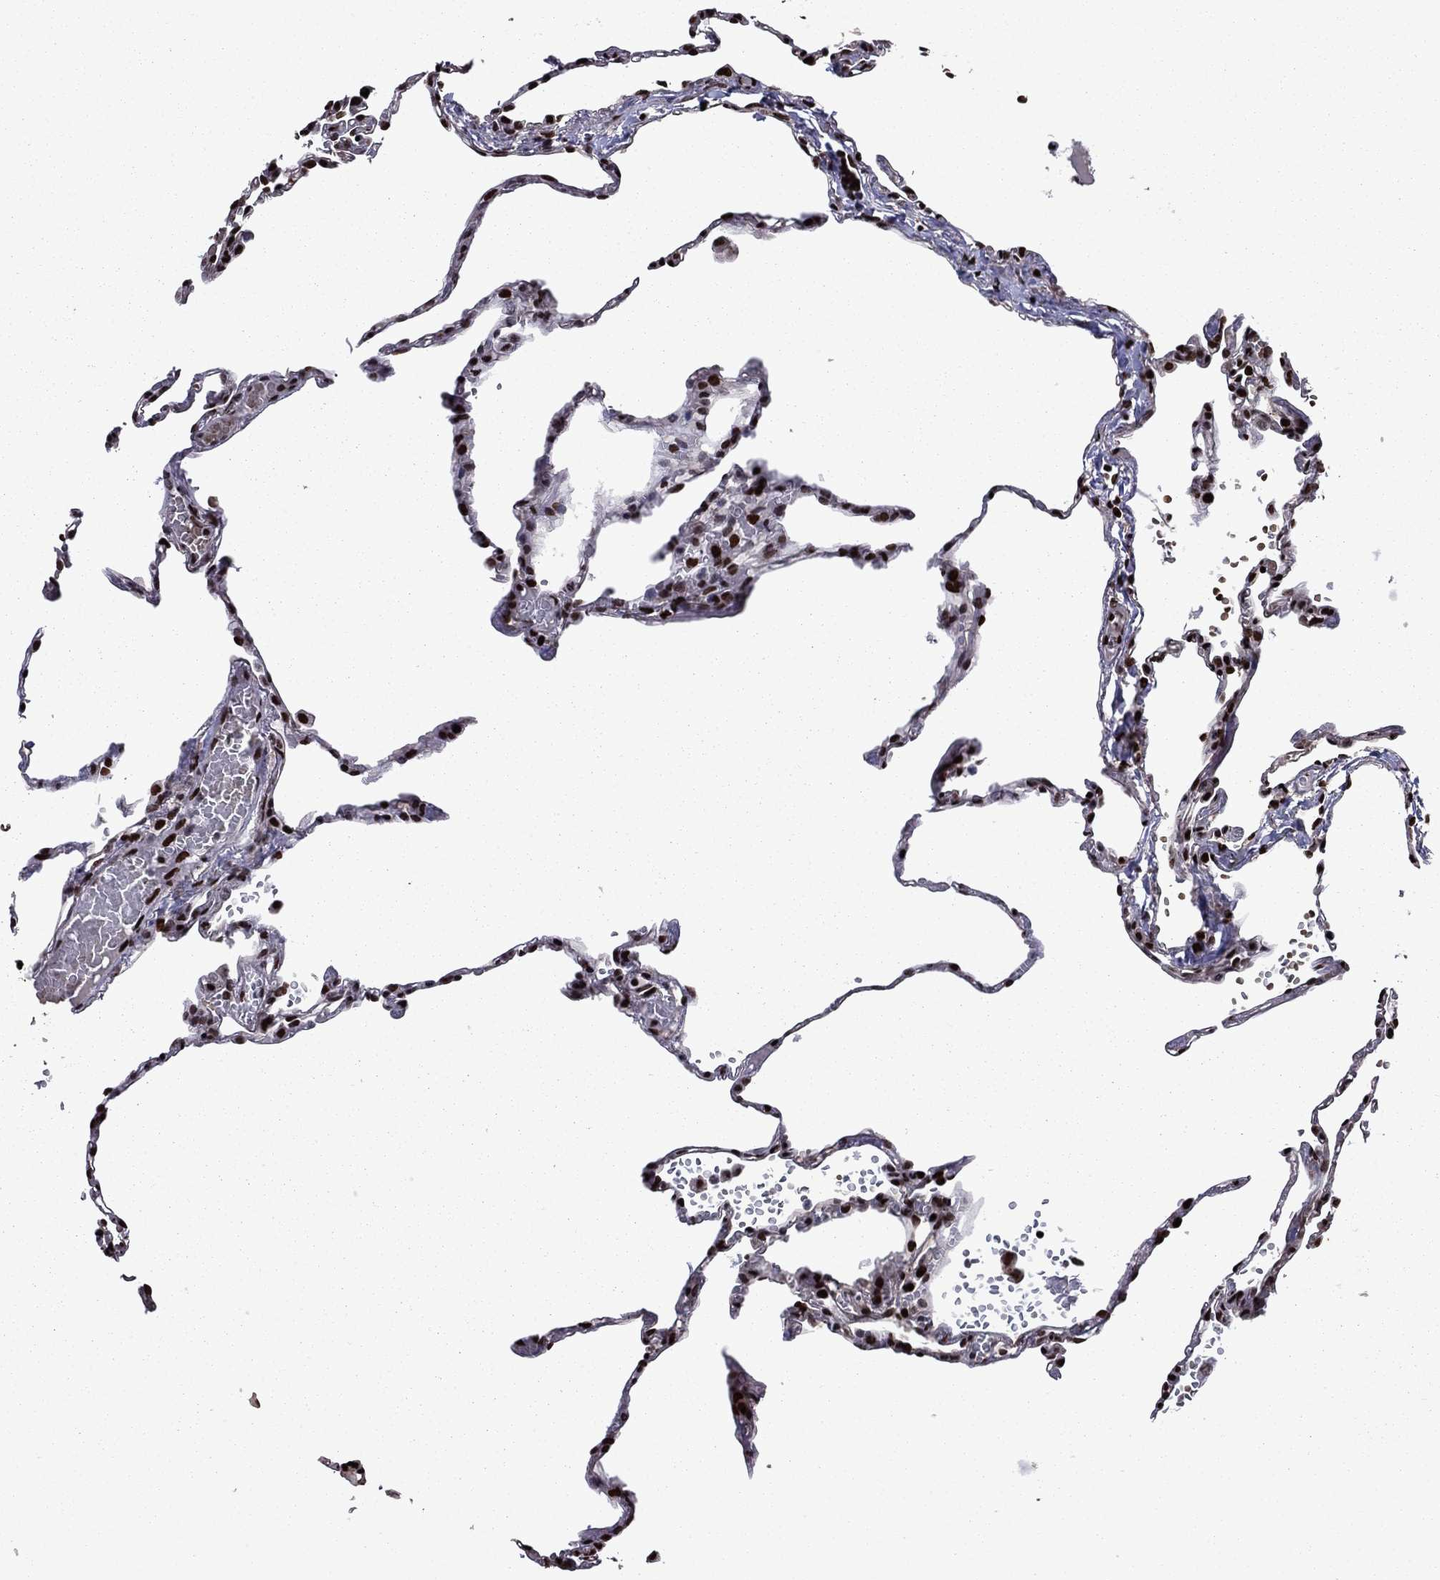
{"staining": {"intensity": "strong", "quantity": ">75%", "location": "nuclear"}, "tissue": "lung", "cell_type": "Alveolar cells", "image_type": "normal", "snomed": [{"axis": "morphology", "description": "Normal tissue, NOS"}, {"axis": "topography", "description": "Lung"}], "caption": "Immunohistochemical staining of benign human lung reveals high levels of strong nuclear positivity in approximately >75% of alveolar cells.", "gene": "LIMK1", "patient": {"sex": "male", "age": 78}}